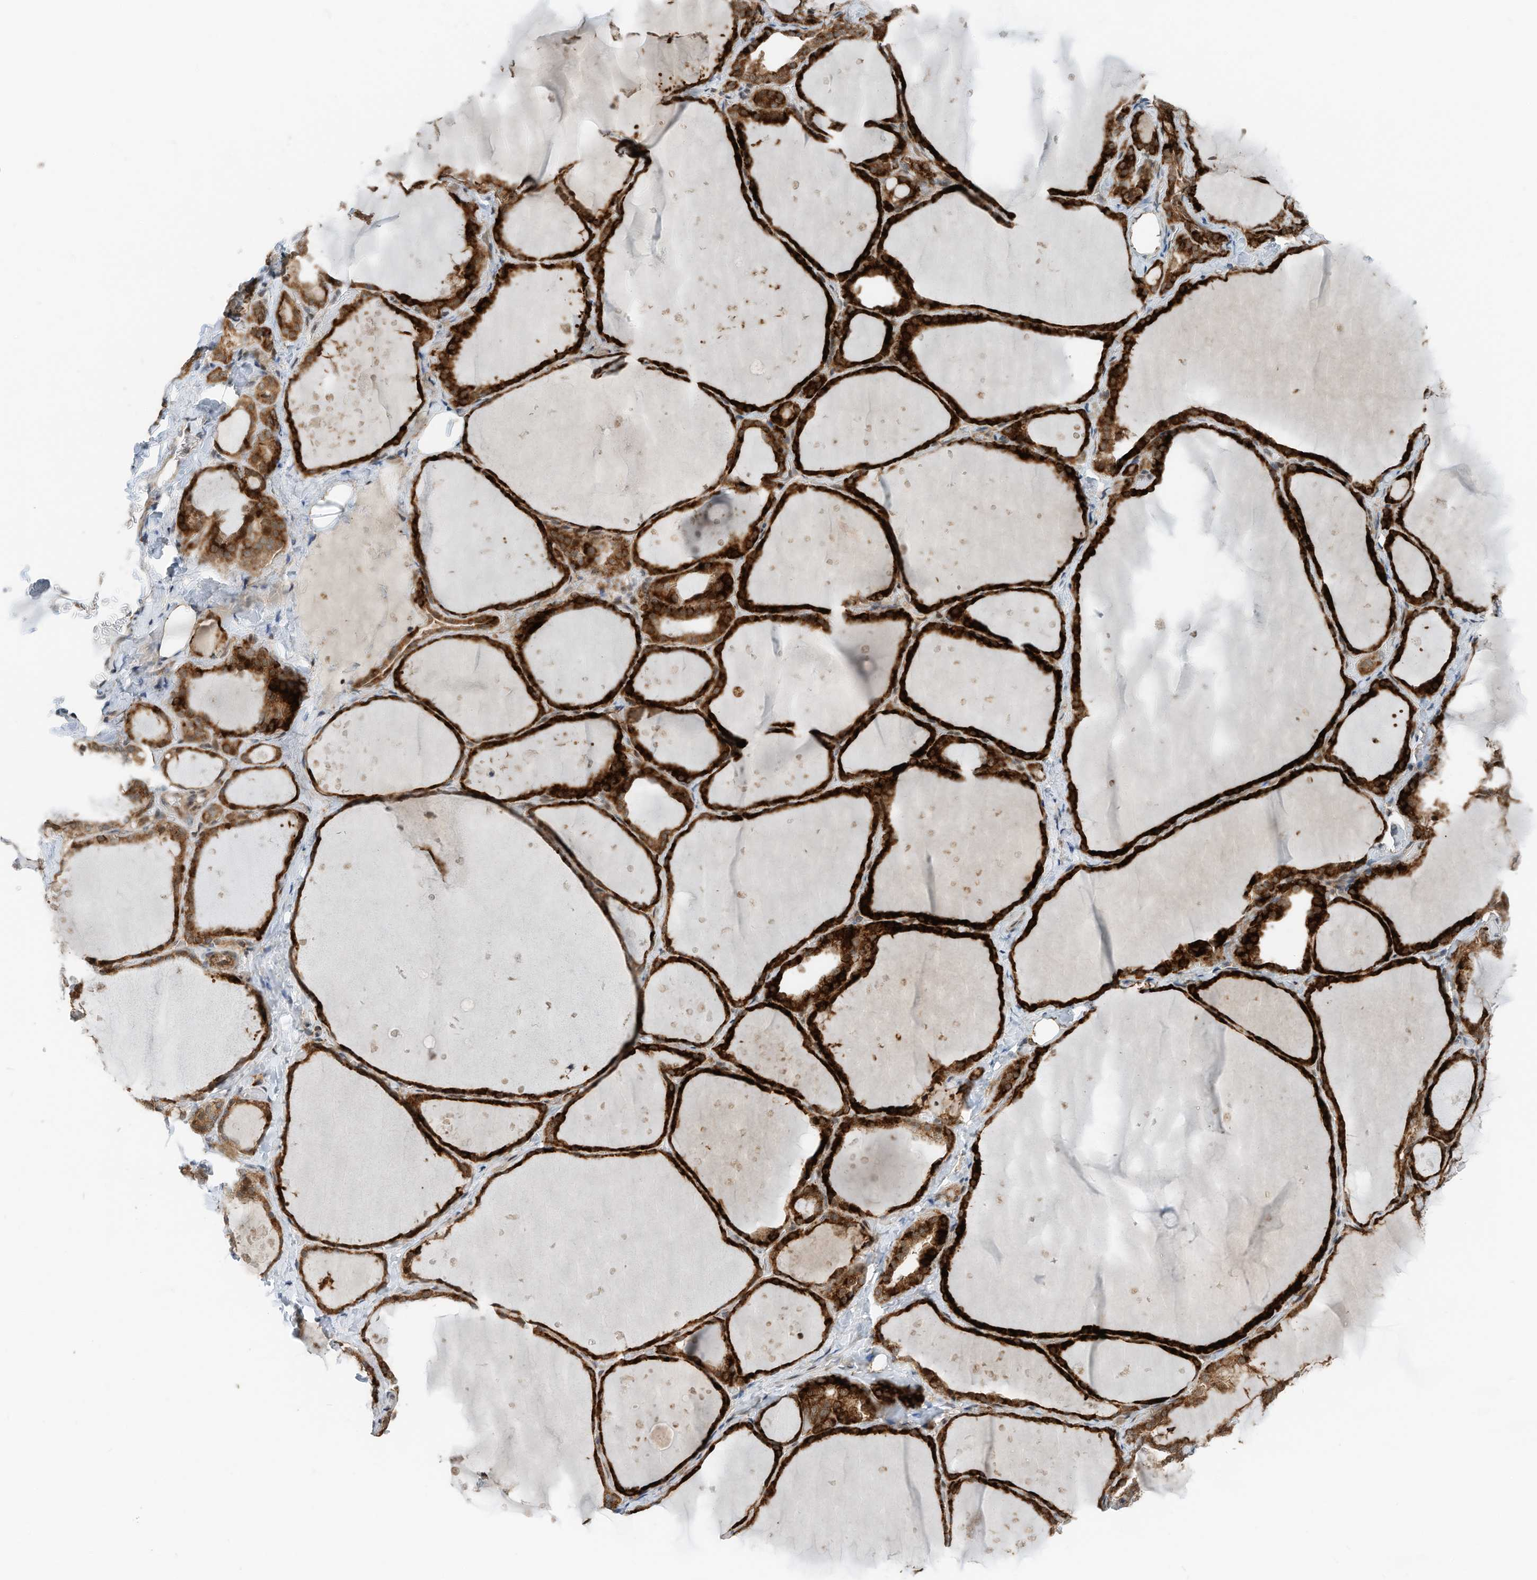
{"staining": {"intensity": "strong", "quantity": ">75%", "location": "cytoplasmic/membranous"}, "tissue": "thyroid gland", "cell_type": "Glandular cells", "image_type": "normal", "snomed": [{"axis": "morphology", "description": "Normal tissue, NOS"}, {"axis": "topography", "description": "Thyroid gland"}], "caption": "Strong cytoplasmic/membranous protein expression is present in approximately >75% of glandular cells in thyroid gland.", "gene": "RMND1", "patient": {"sex": "female", "age": 44}}